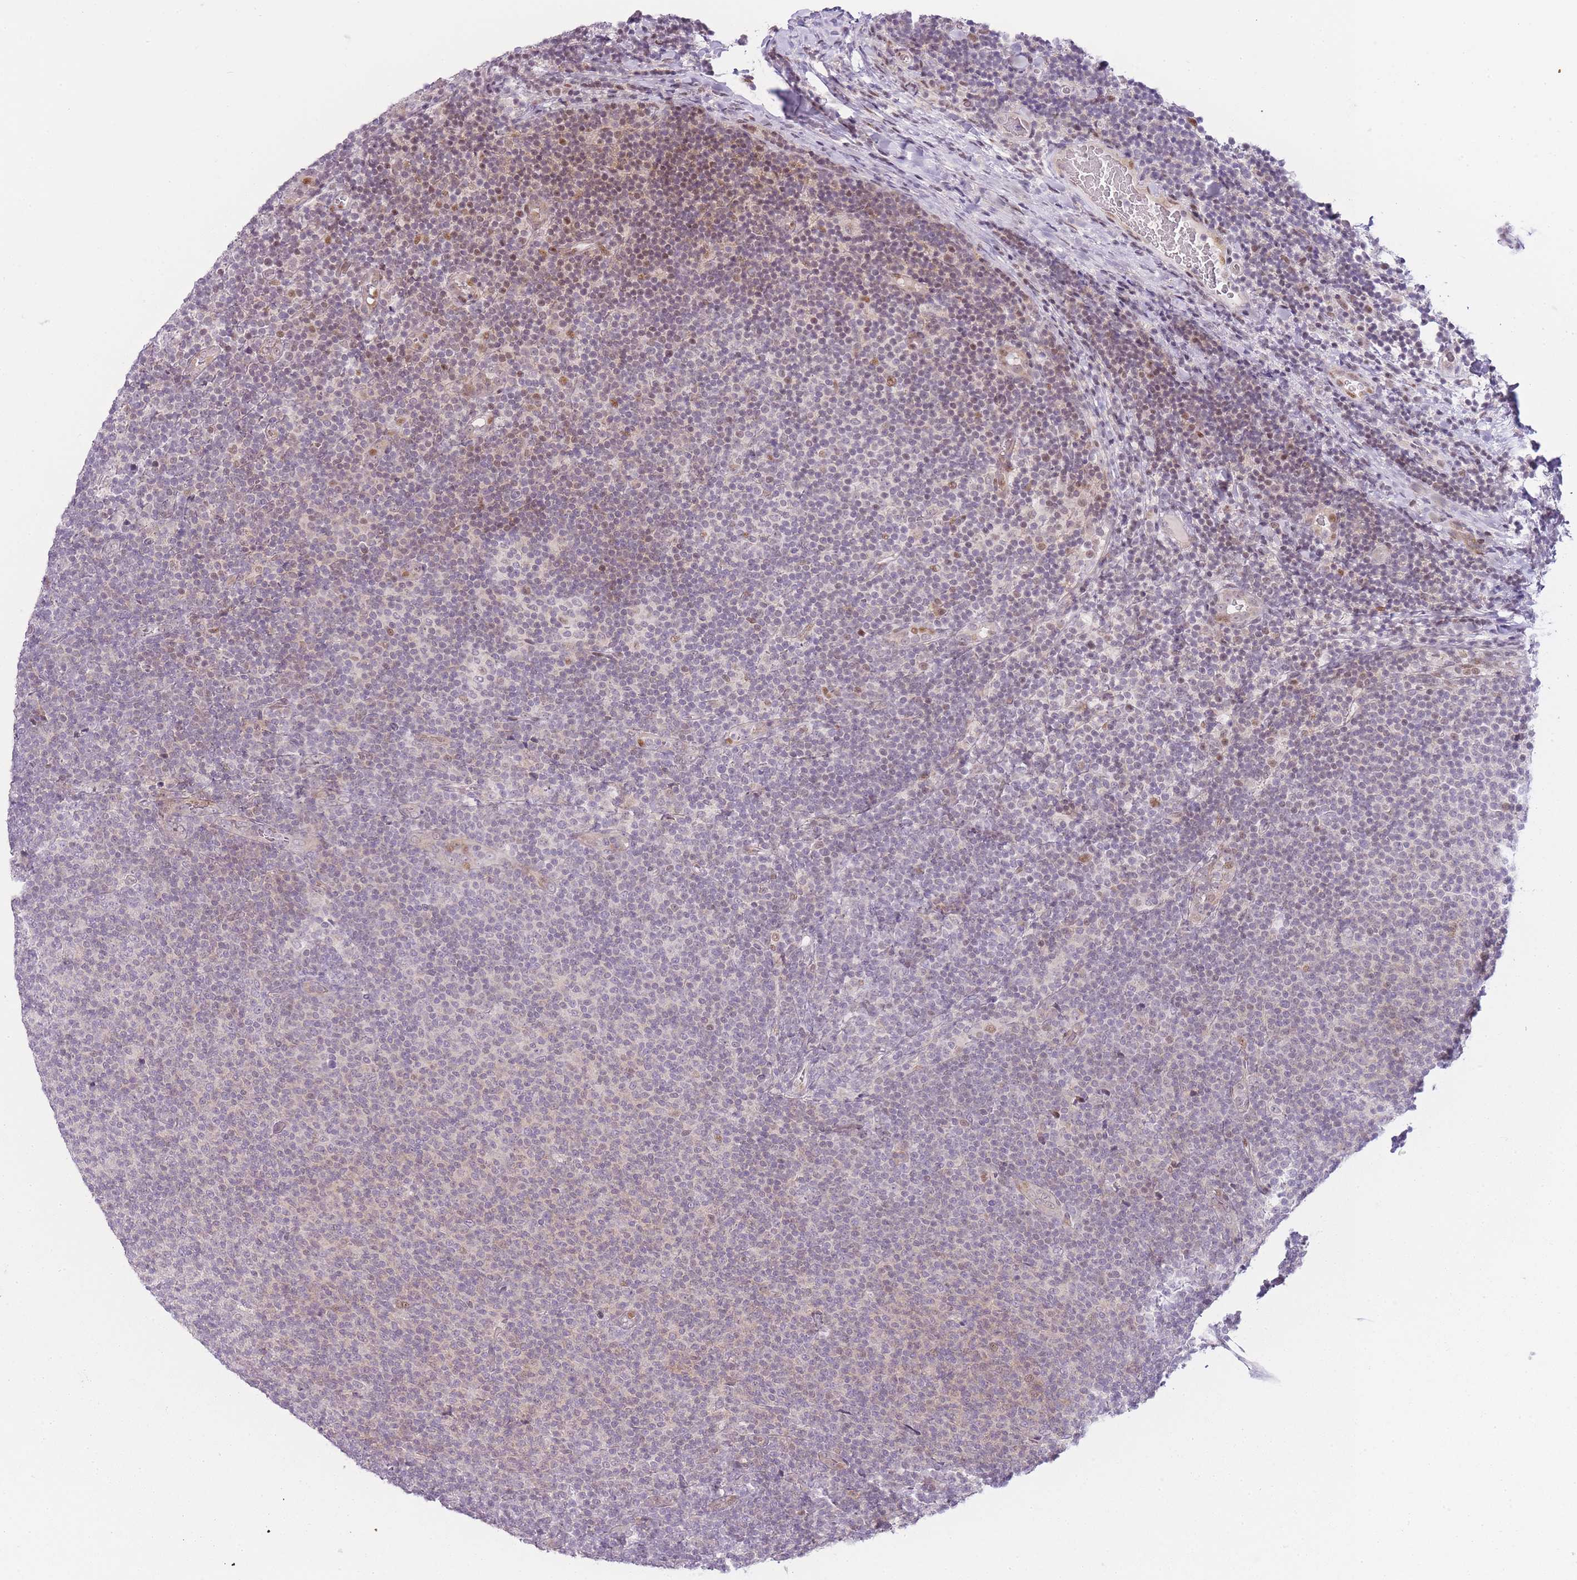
{"staining": {"intensity": "moderate", "quantity": "<25%", "location": "nuclear"}, "tissue": "lymphoma", "cell_type": "Tumor cells", "image_type": "cancer", "snomed": [{"axis": "morphology", "description": "Malignant lymphoma, non-Hodgkin's type, Low grade"}, {"axis": "topography", "description": "Lymph node"}], "caption": "Immunohistochemistry (IHC) staining of lymphoma, which shows low levels of moderate nuclear staining in approximately <25% of tumor cells indicating moderate nuclear protein staining. The staining was performed using DAB (3,3'-diaminobenzidine) (brown) for protein detection and nuclei were counterstained in hematoxylin (blue).", "gene": "OGG1", "patient": {"sex": "male", "age": 66}}